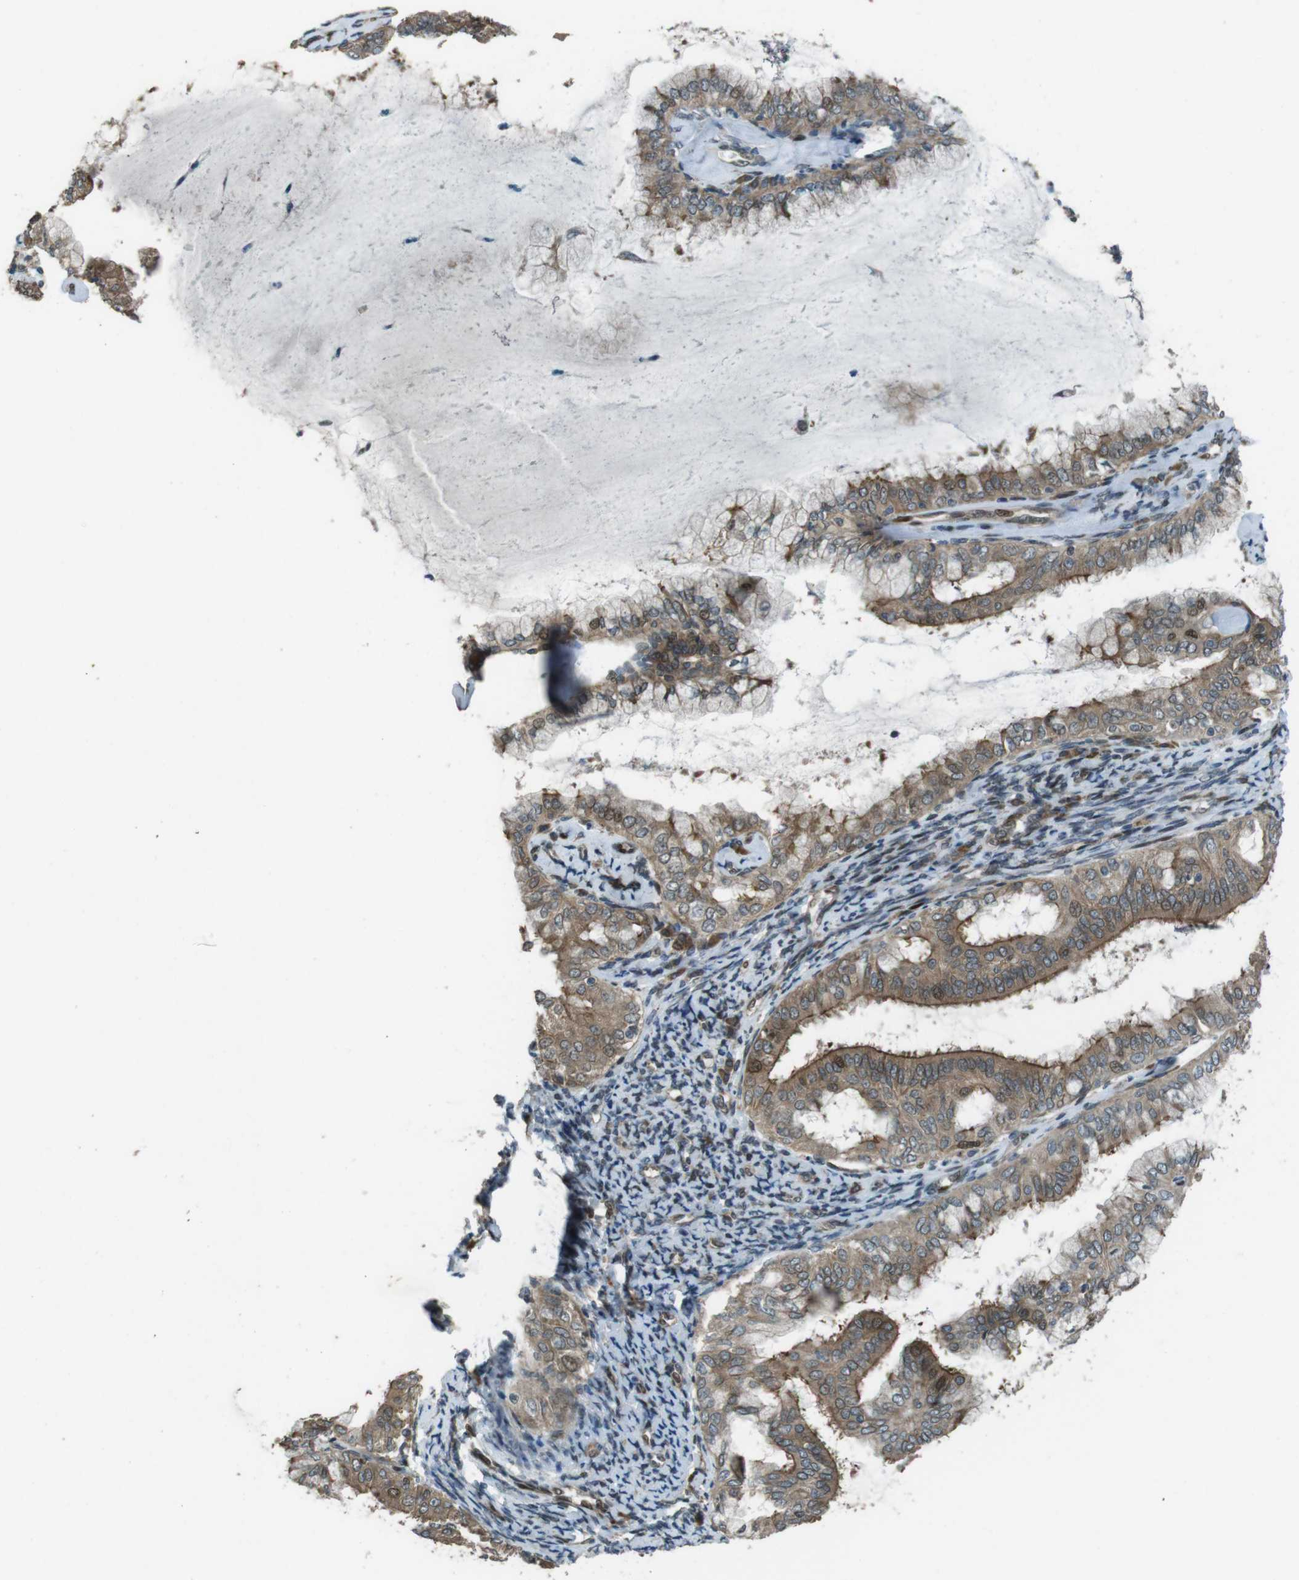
{"staining": {"intensity": "moderate", "quantity": ">75%", "location": "cytoplasmic/membranous"}, "tissue": "endometrial cancer", "cell_type": "Tumor cells", "image_type": "cancer", "snomed": [{"axis": "morphology", "description": "Adenocarcinoma, NOS"}, {"axis": "topography", "description": "Endometrium"}], "caption": "Tumor cells demonstrate medium levels of moderate cytoplasmic/membranous expression in about >75% of cells in human adenocarcinoma (endometrial).", "gene": "ZNF330", "patient": {"sex": "female", "age": 63}}